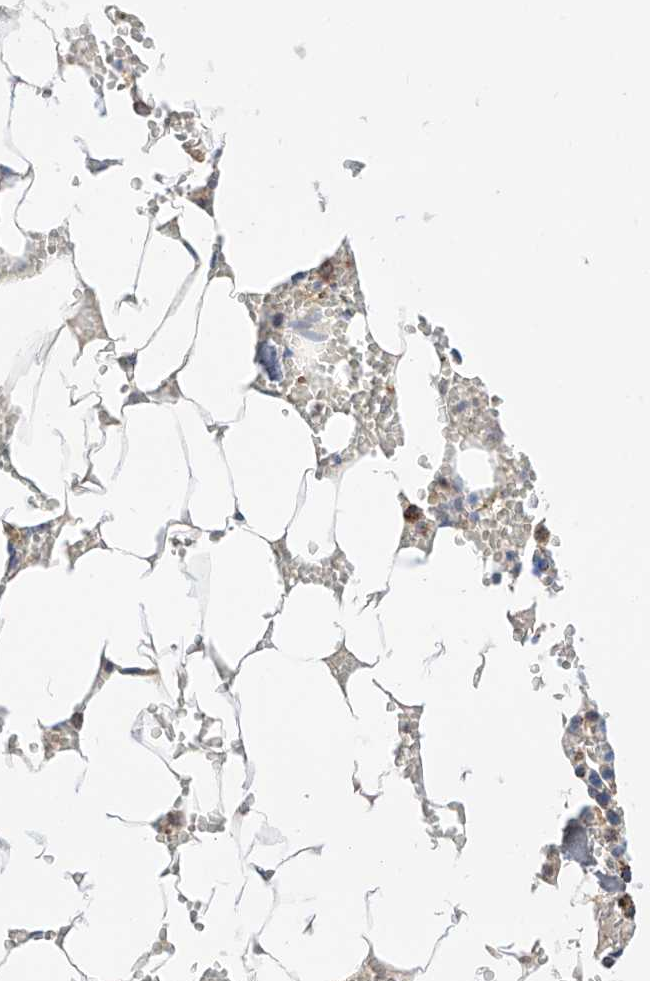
{"staining": {"intensity": "moderate", "quantity": "25%-75%", "location": "cytoplasmic/membranous"}, "tissue": "bone marrow", "cell_type": "Hematopoietic cells", "image_type": "normal", "snomed": [{"axis": "morphology", "description": "Normal tissue, NOS"}, {"axis": "topography", "description": "Bone marrow"}], "caption": "Moderate cytoplasmic/membranous staining for a protein is identified in about 25%-75% of hematopoietic cells of unremarkable bone marrow using immunohistochemistry.", "gene": "KTI12", "patient": {"sex": "male", "age": 70}}